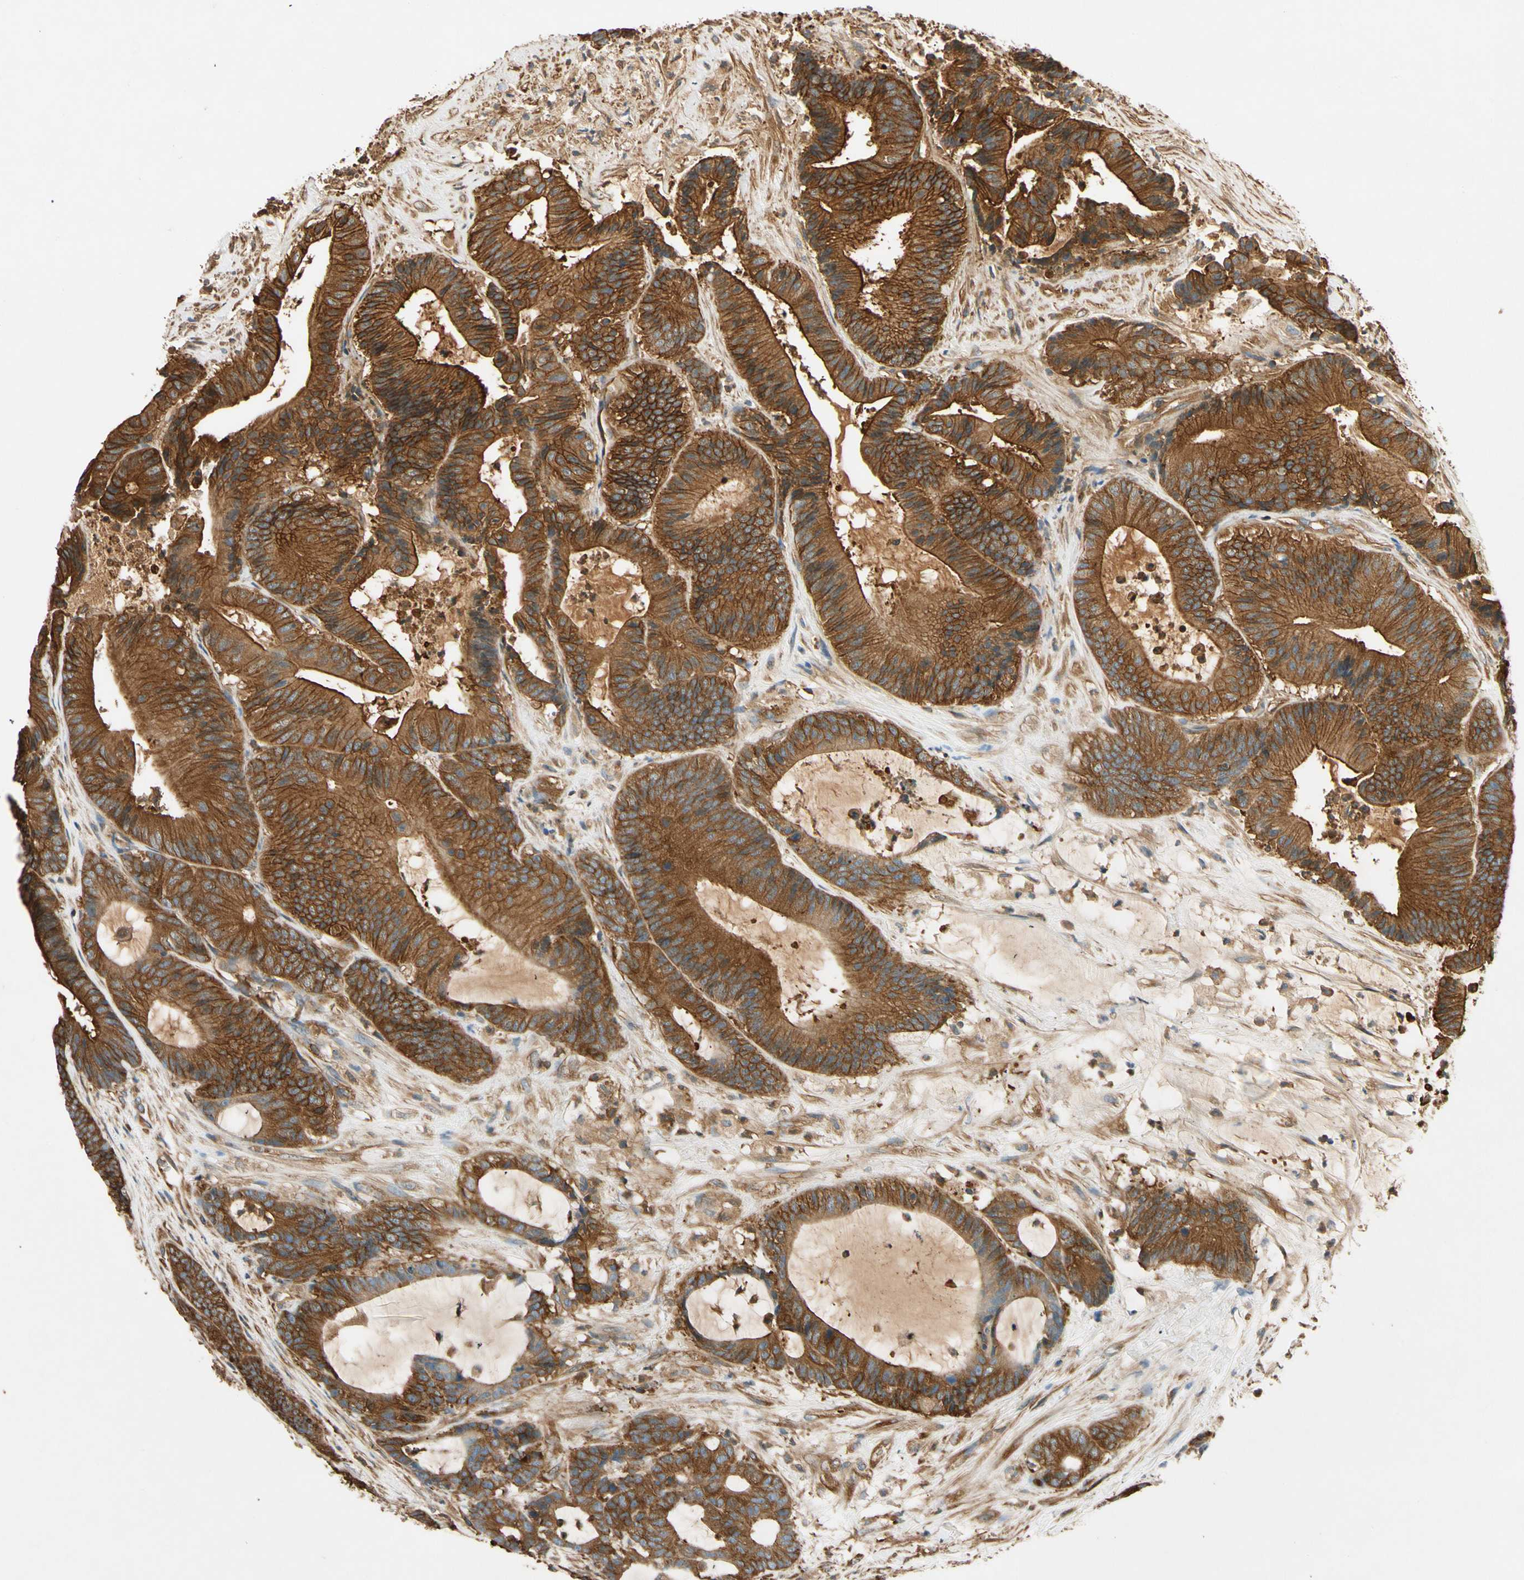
{"staining": {"intensity": "strong", "quantity": ">75%", "location": "cytoplasmic/membranous"}, "tissue": "colorectal cancer", "cell_type": "Tumor cells", "image_type": "cancer", "snomed": [{"axis": "morphology", "description": "Adenocarcinoma, NOS"}, {"axis": "topography", "description": "Colon"}], "caption": "A micrograph showing strong cytoplasmic/membranous positivity in approximately >75% of tumor cells in colorectal adenocarcinoma, as visualized by brown immunohistochemical staining.", "gene": "TCP11L1", "patient": {"sex": "female", "age": 84}}